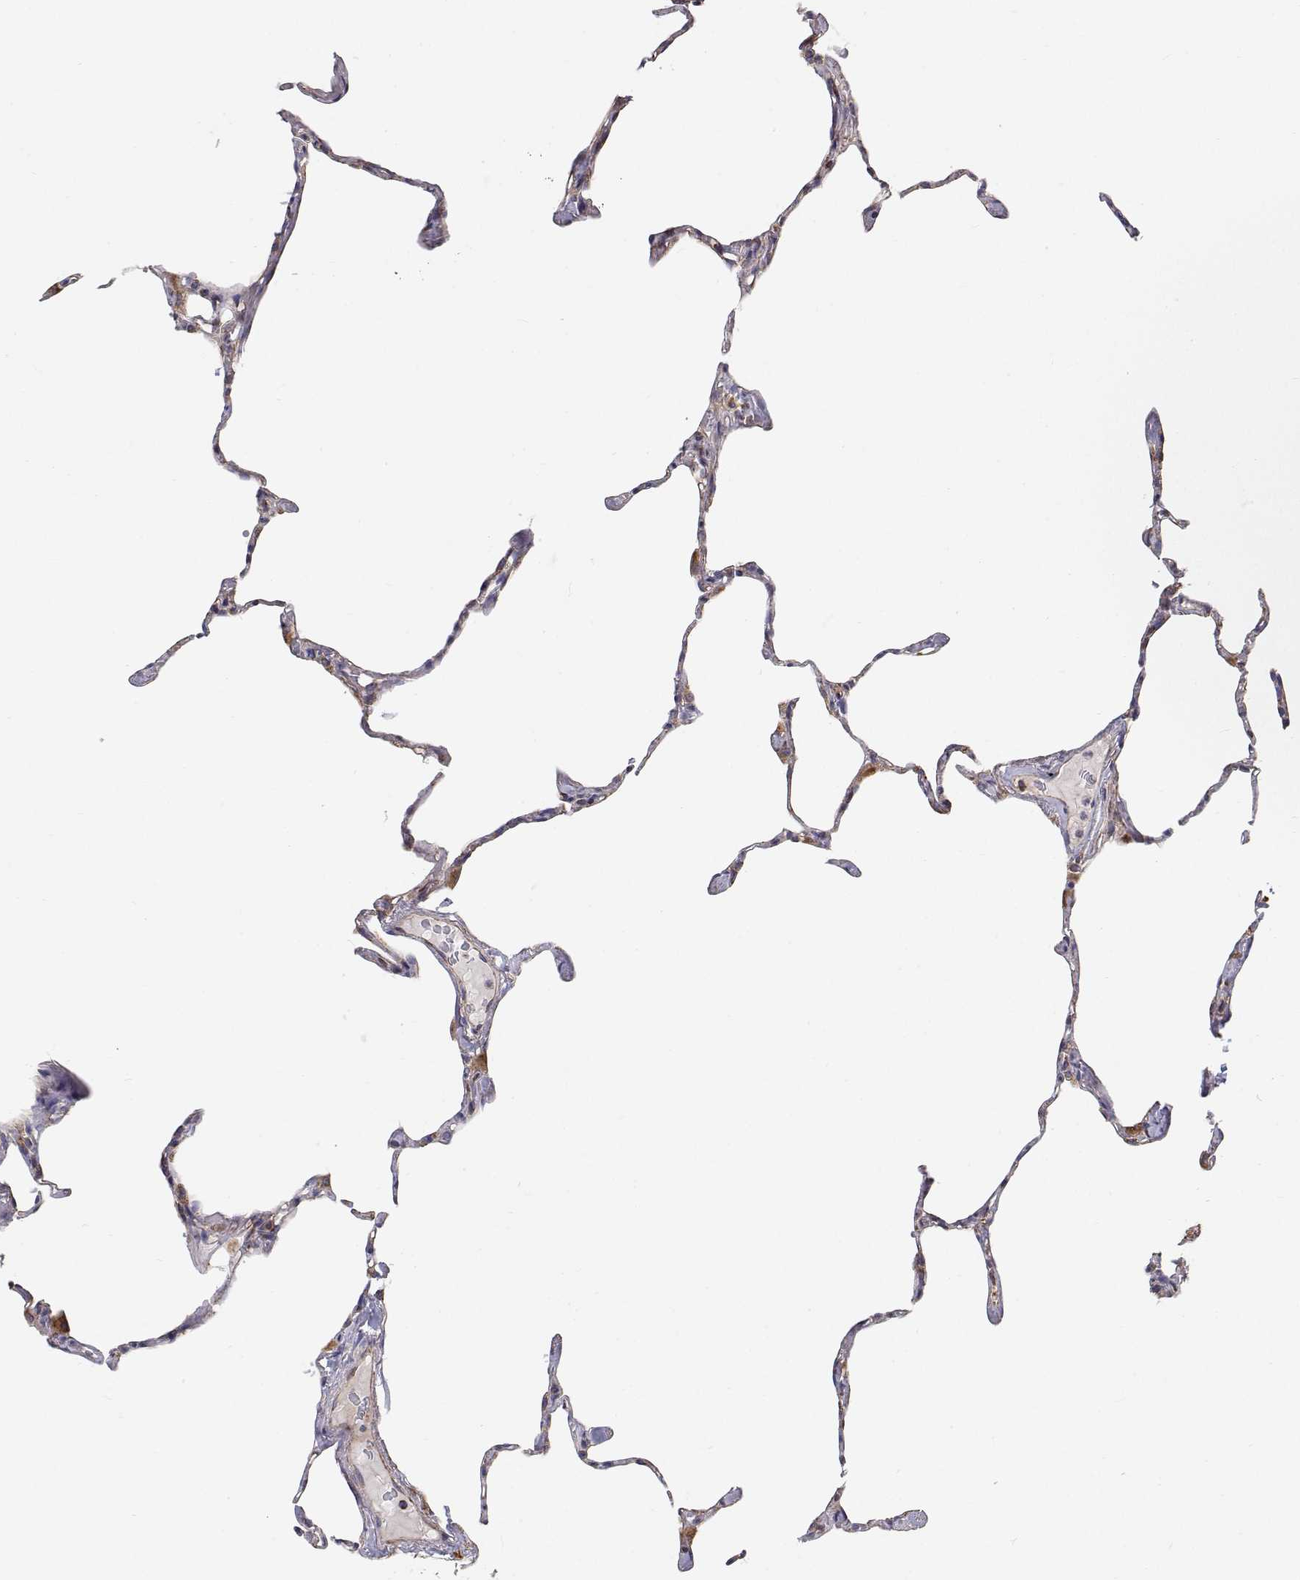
{"staining": {"intensity": "weak", "quantity": "<25%", "location": "cytoplasmic/membranous"}, "tissue": "lung", "cell_type": "Alveolar cells", "image_type": "normal", "snomed": [{"axis": "morphology", "description": "Normal tissue, NOS"}, {"axis": "topography", "description": "Lung"}], "caption": "Immunohistochemistry micrograph of normal human lung stained for a protein (brown), which exhibits no staining in alveolar cells. Nuclei are stained in blue.", "gene": "SPICE1", "patient": {"sex": "male", "age": 65}}